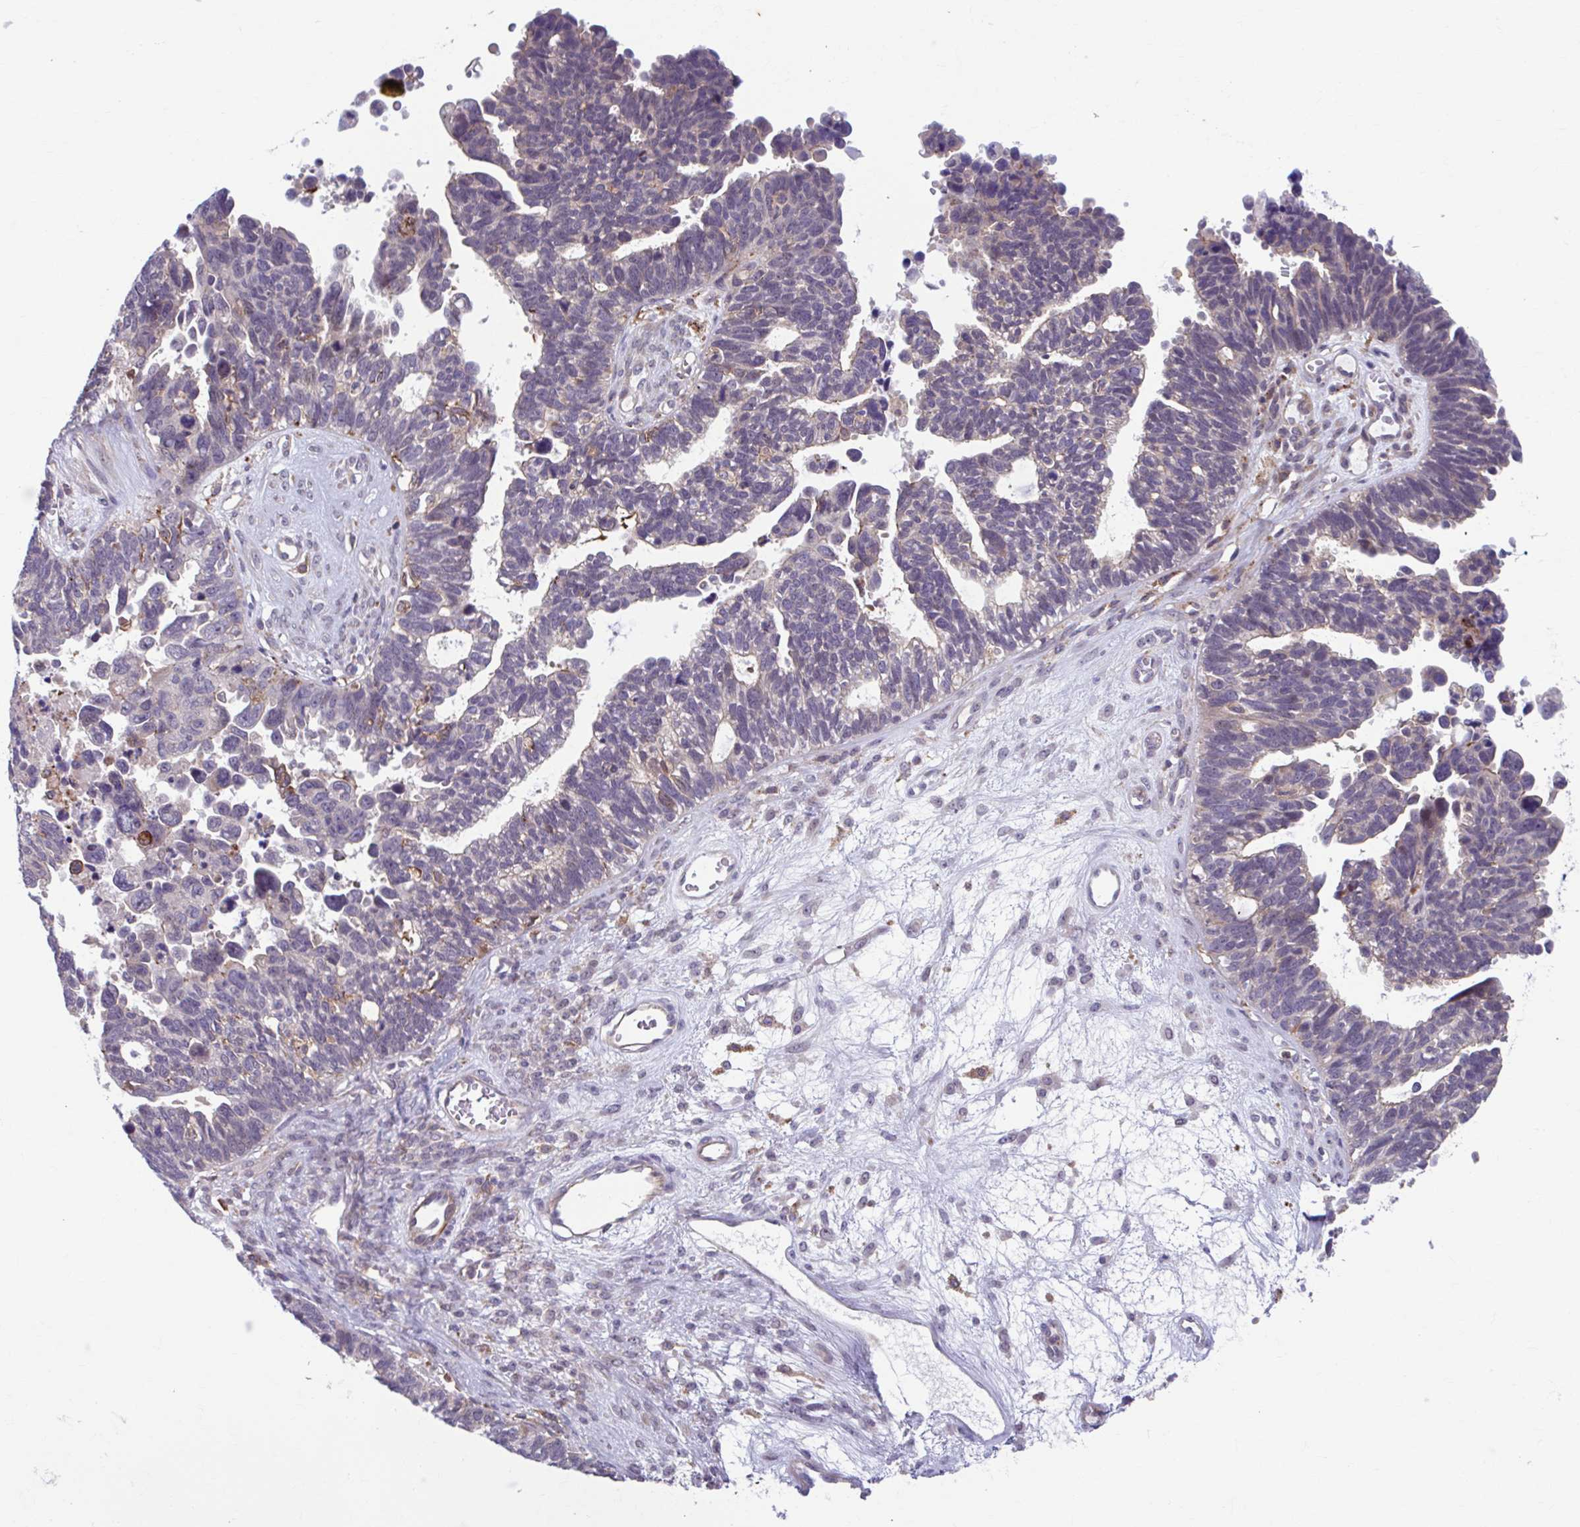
{"staining": {"intensity": "moderate", "quantity": "<25%", "location": "cytoplasmic/membranous"}, "tissue": "ovarian cancer", "cell_type": "Tumor cells", "image_type": "cancer", "snomed": [{"axis": "morphology", "description": "Cystadenocarcinoma, serous, NOS"}, {"axis": "topography", "description": "Ovary"}], "caption": "Immunohistochemical staining of ovarian cancer exhibits moderate cytoplasmic/membranous protein positivity in approximately <25% of tumor cells.", "gene": "ADAT3", "patient": {"sex": "female", "age": 60}}